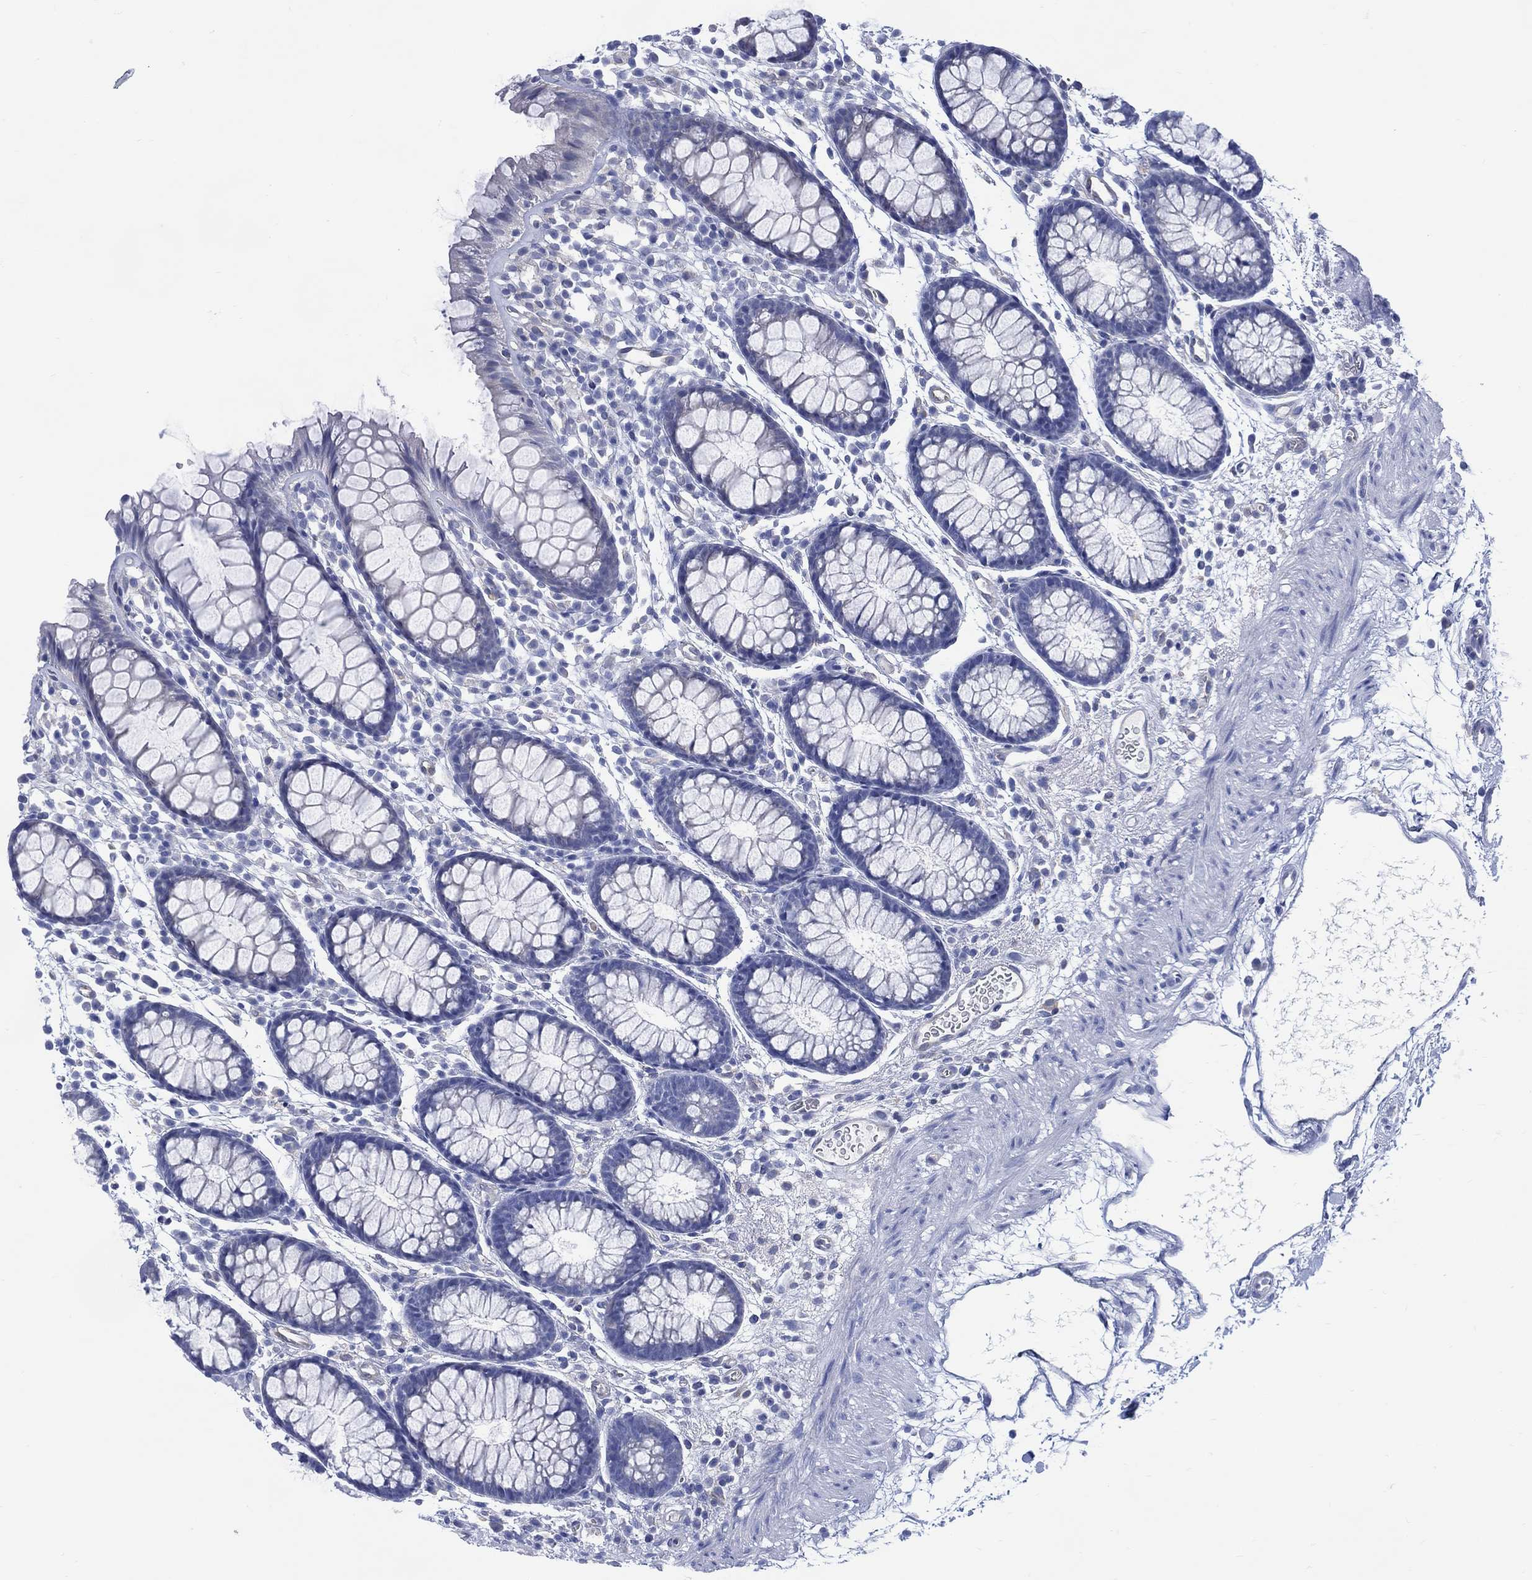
{"staining": {"intensity": "negative", "quantity": "none", "location": "none"}, "tissue": "colon", "cell_type": "Endothelial cells", "image_type": "normal", "snomed": [{"axis": "morphology", "description": "Normal tissue, NOS"}, {"axis": "topography", "description": "Colon"}], "caption": "Immunohistochemistry (IHC) of benign colon reveals no expression in endothelial cells. The staining was performed using DAB to visualize the protein expression in brown, while the nuclei were stained in blue with hematoxylin (Magnification: 20x).", "gene": "DDI1", "patient": {"sex": "male", "age": 76}}